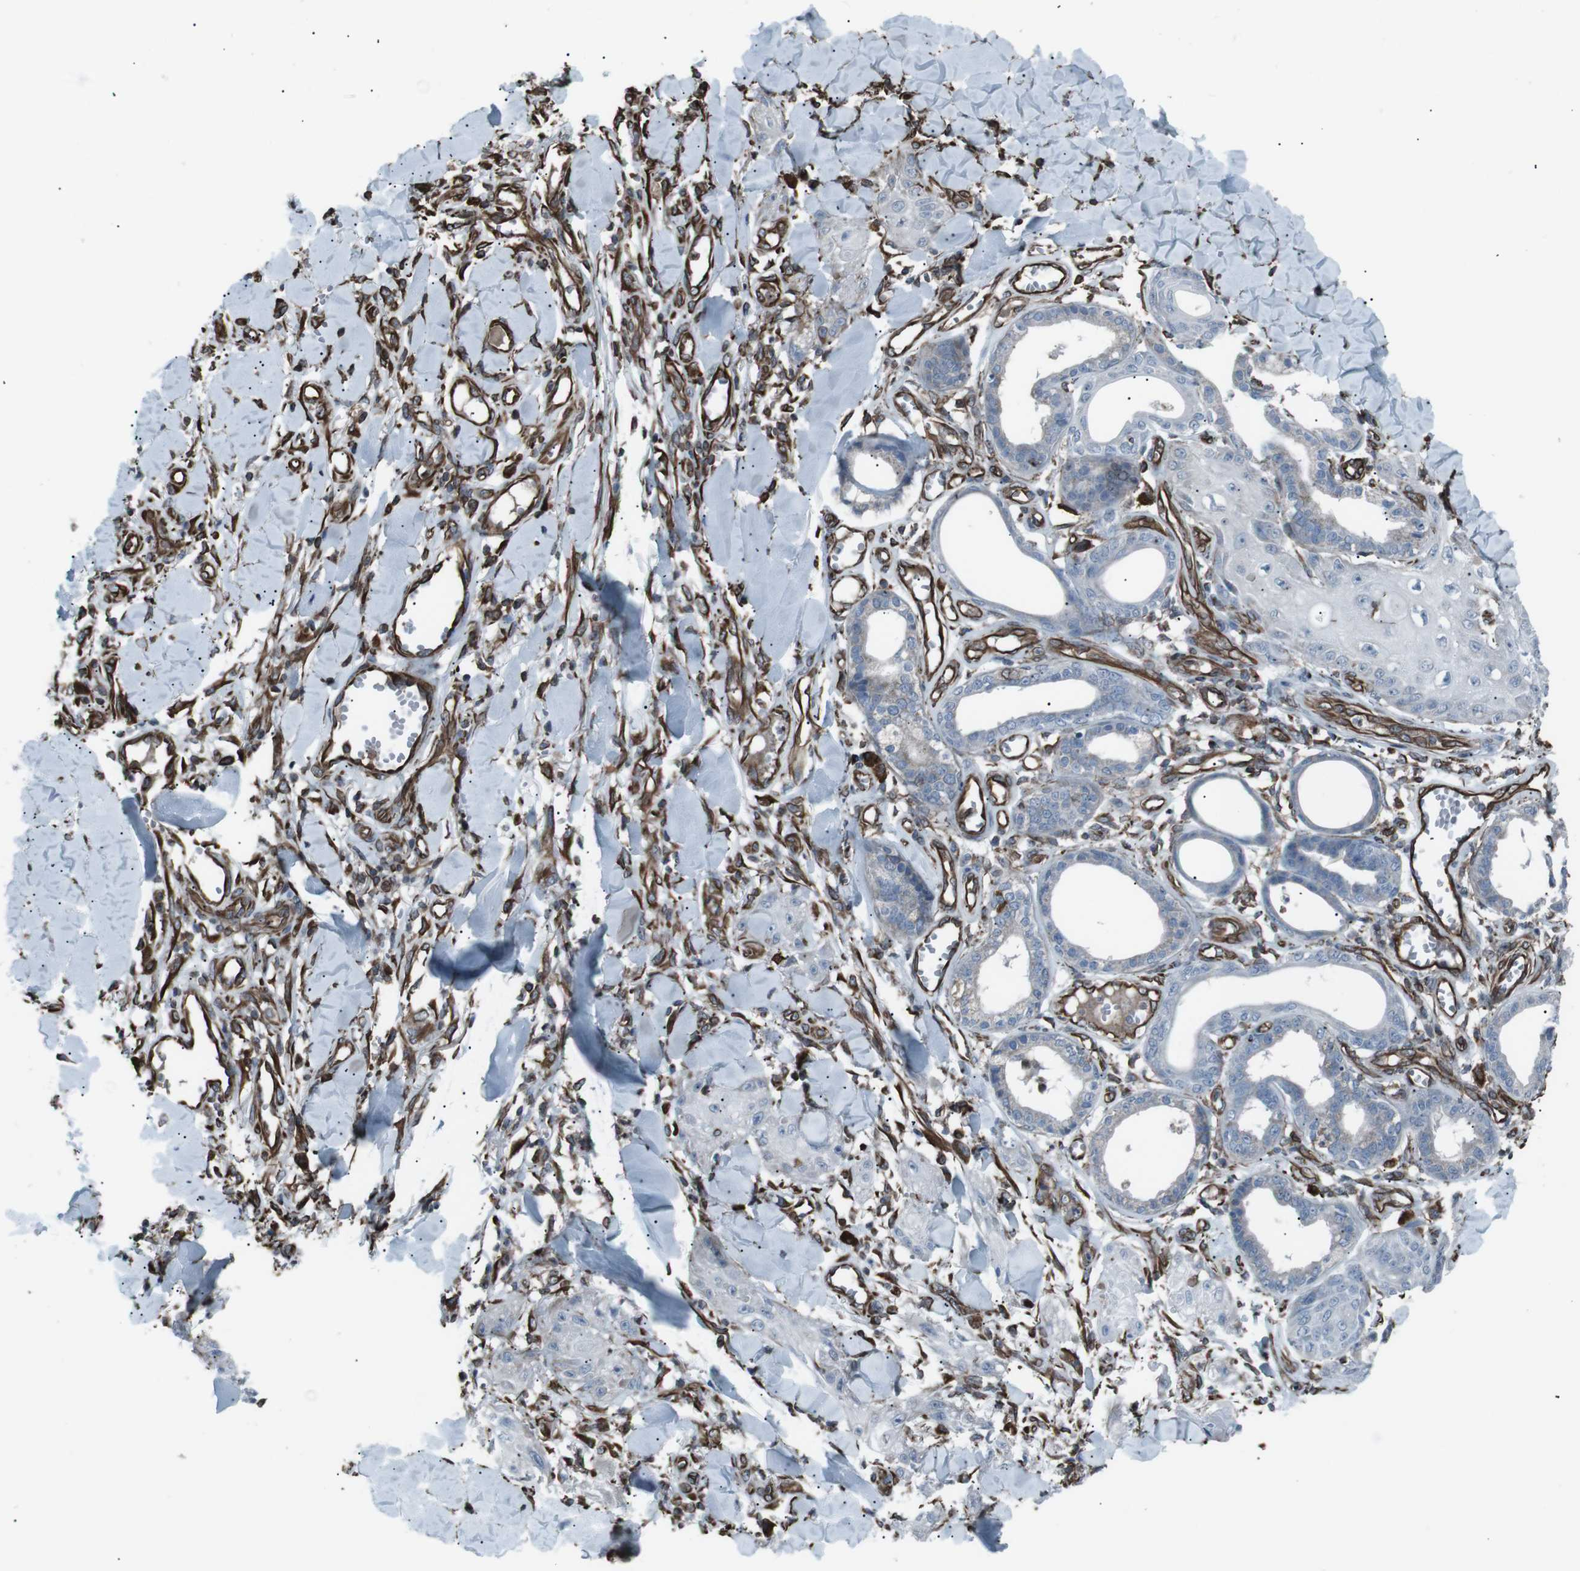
{"staining": {"intensity": "negative", "quantity": "none", "location": "none"}, "tissue": "skin cancer", "cell_type": "Tumor cells", "image_type": "cancer", "snomed": [{"axis": "morphology", "description": "Squamous cell carcinoma, NOS"}, {"axis": "topography", "description": "Skin"}], "caption": "The photomicrograph demonstrates no significant expression in tumor cells of squamous cell carcinoma (skin).", "gene": "TMEM141", "patient": {"sex": "male", "age": 74}}